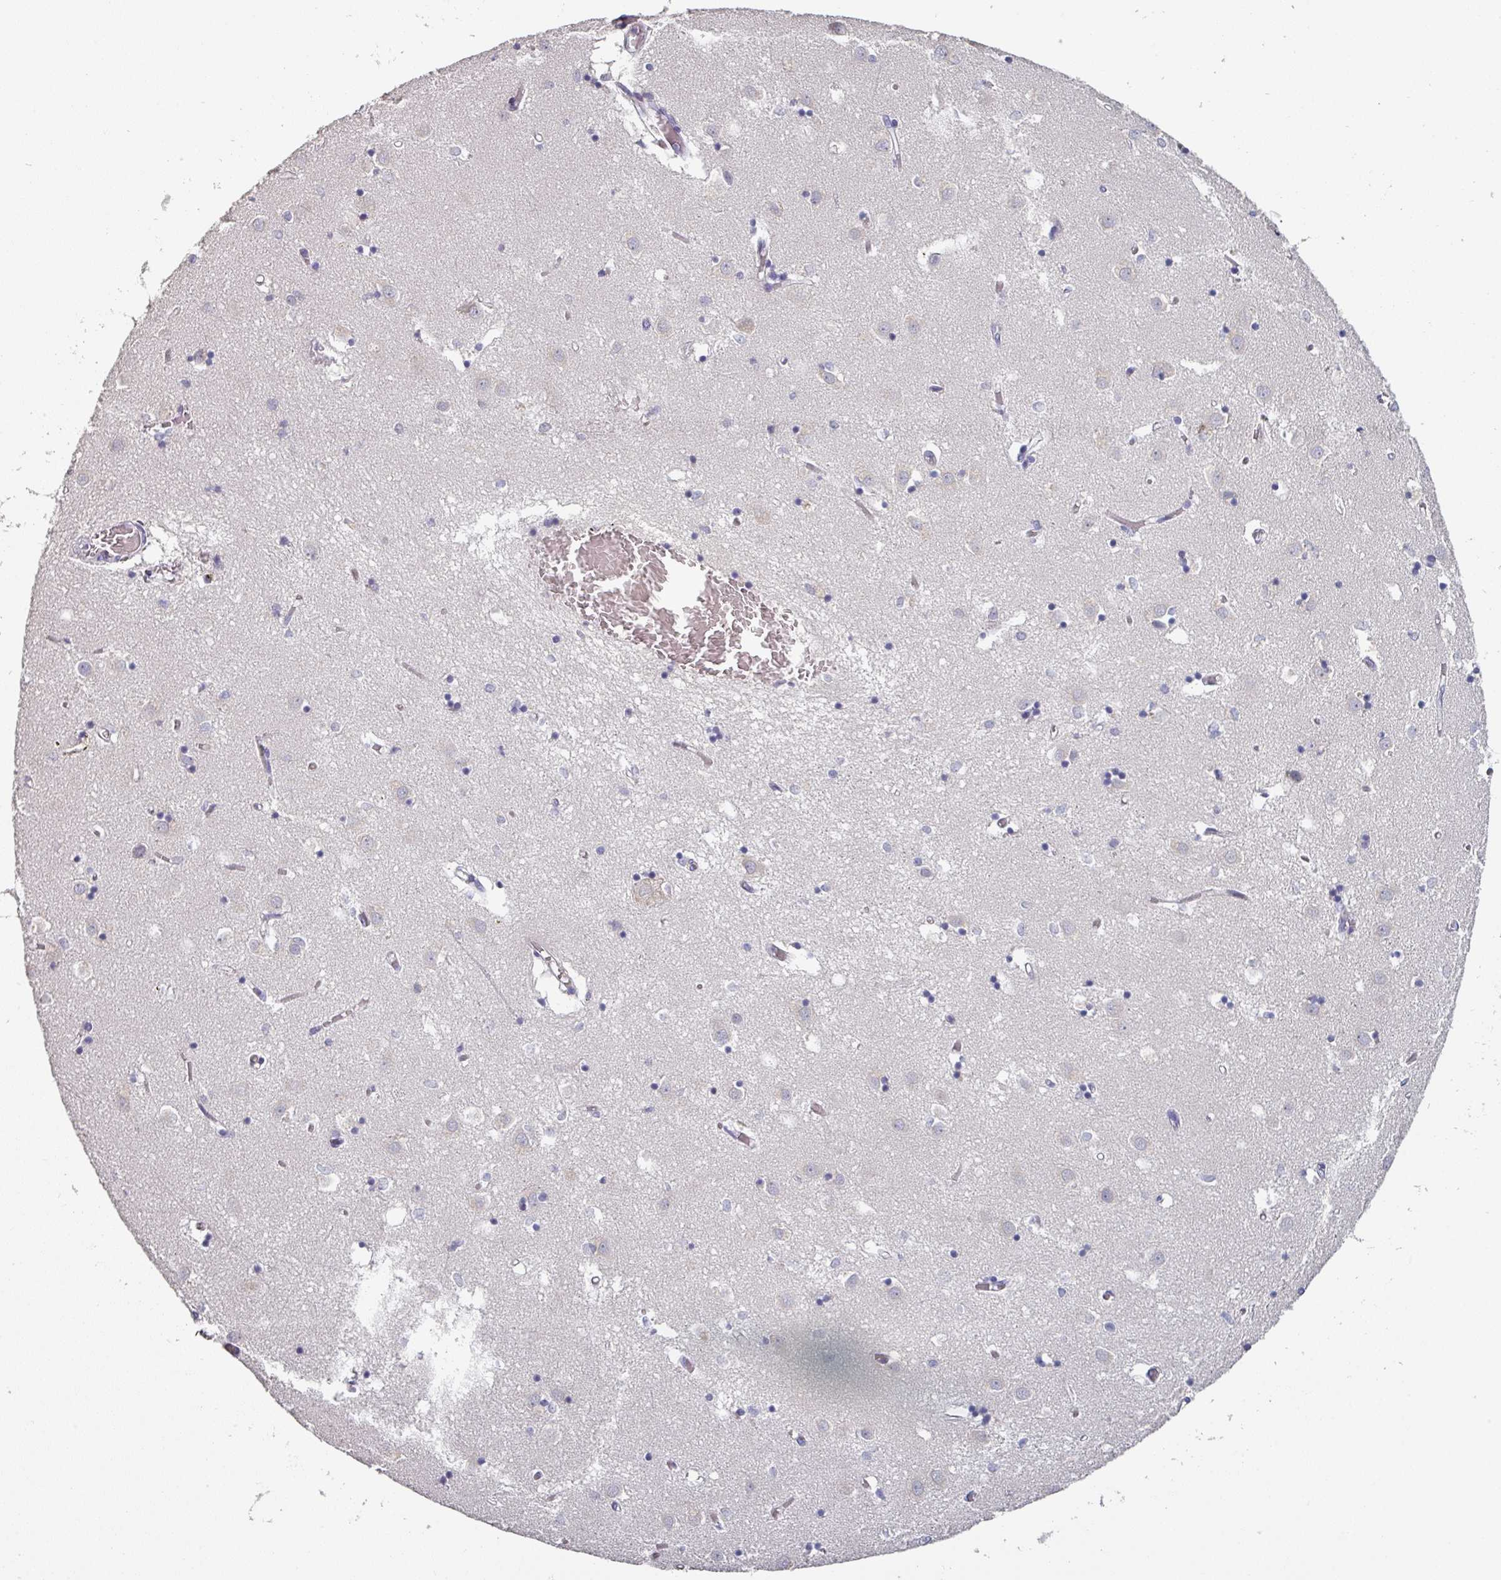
{"staining": {"intensity": "negative", "quantity": "none", "location": "none"}, "tissue": "caudate", "cell_type": "Glial cells", "image_type": "normal", "snomed": [{"axis": "morphology", "description": "Normal tissue, NOS"}, {"axis": "topography", "description": "Lateral ventricle wall"}], "caption": "High magnification brightfield microscopy of benign caudate stained with DAB (3,3'-diaminobenzidine) (brown) and counterstained with hematoxylin (blue): glial cells show no significant positivity. (DAB IHC visualized using brightfield microscopy, high magnification).", "gene": "PRAMEF7", "patient": {"sex": "male", "age": 70}}